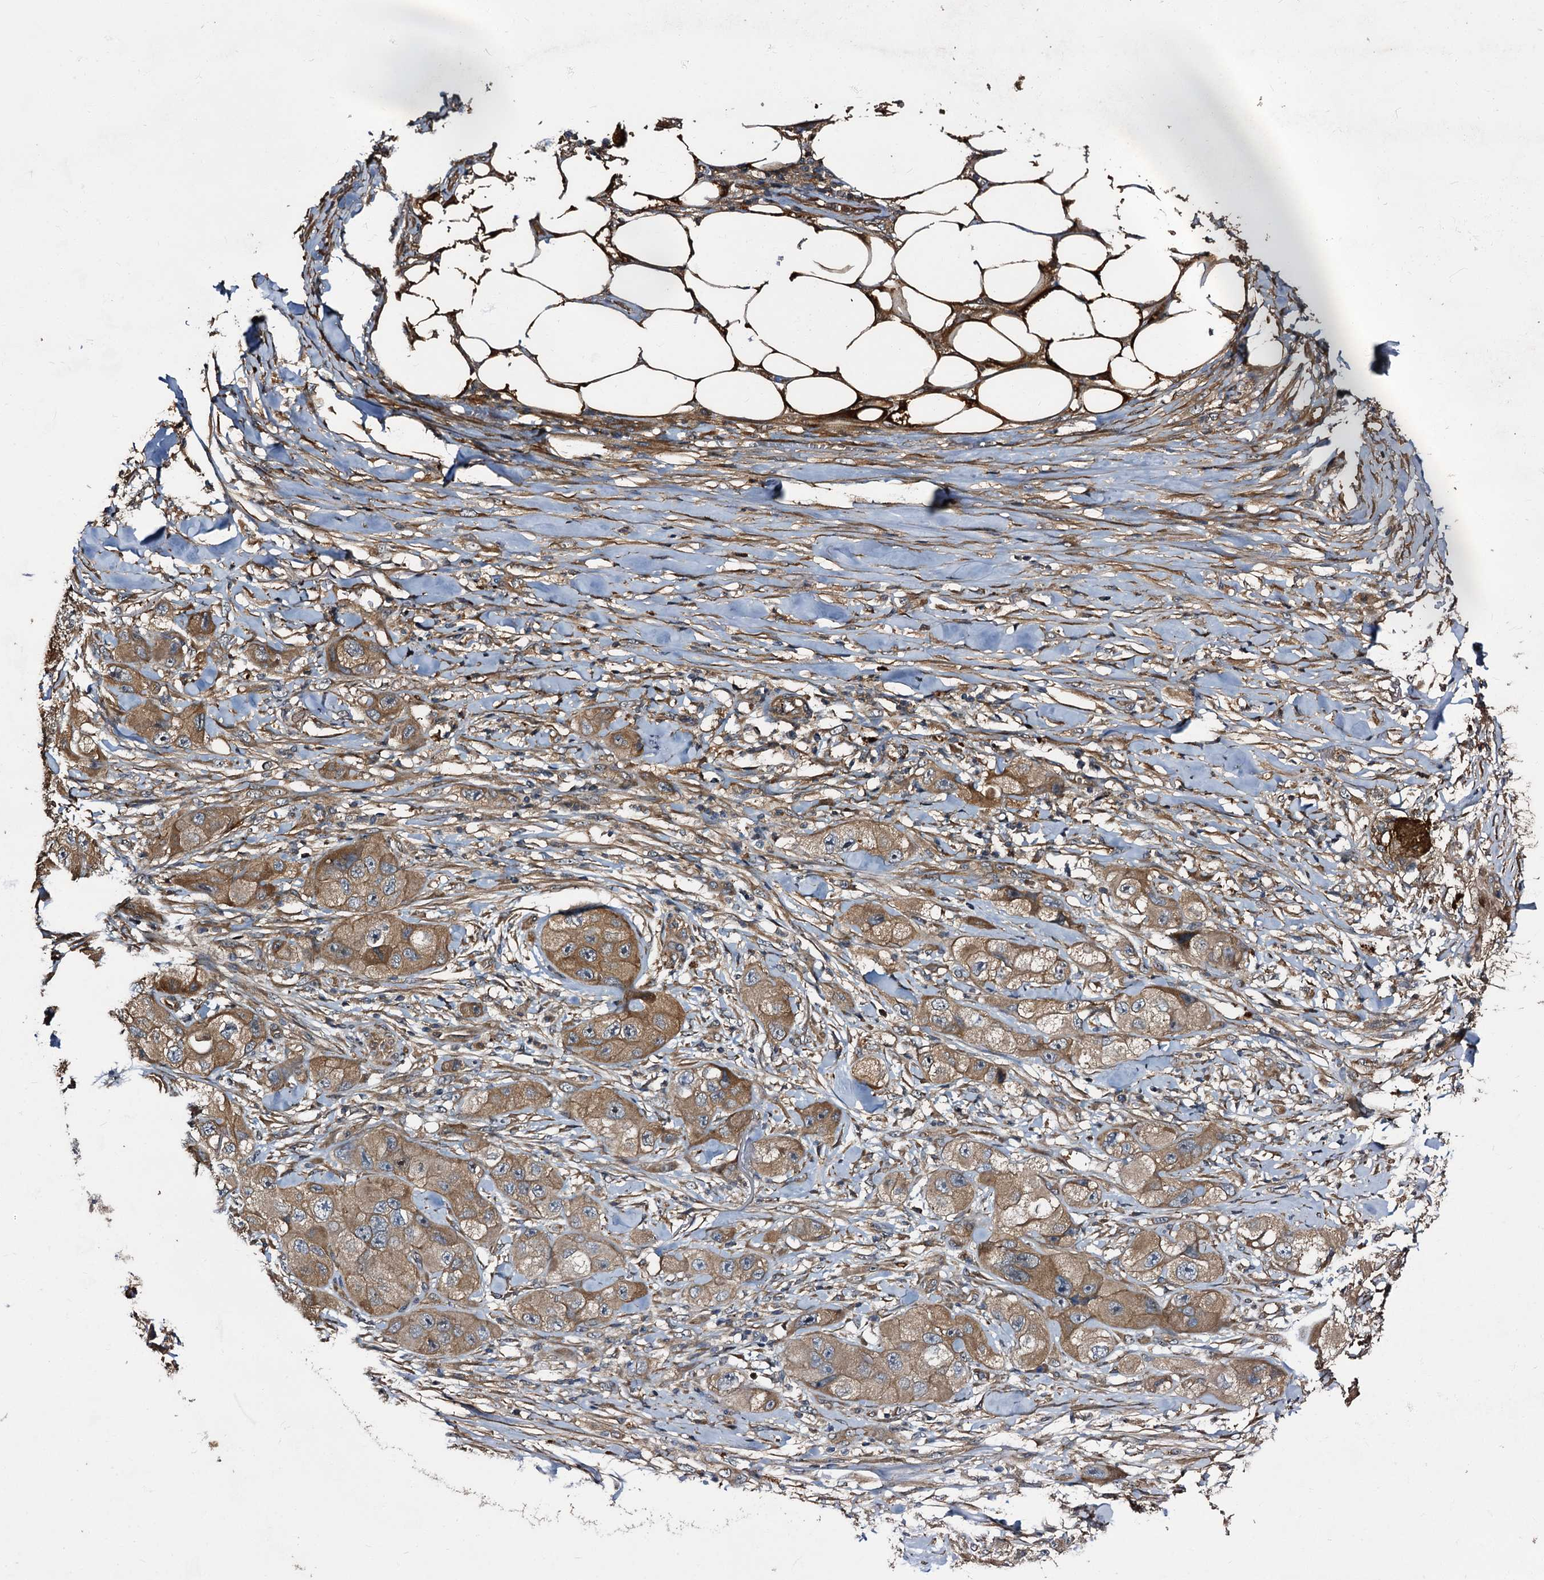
{"staining": {"intensity": "moderate", "quantity": ">75%", "location": "cytoplasmic/membranous"}, "tissue": "skin cancer", "cell_type": "Tumor cells", "image_type": "cancer", "snomed": [{"axis": "morphology", "description": "Squamous cell carcinoma, NOS"}, {"axis": "topography", "description": "Skin"}, {"axis": "topography", "description": "Subcutis"}], "caption": "DAB (3,3'-diaminobenzidine) immunohistochemical staining of skin cancer (squamous cell carcinoma) exhibits moderate cytoplasmic/membranous protein staining in about >75% of tumor cells. Nuclei are stained in blue.", "gene": "PEX5", "patient": {"sex": "male", "age": 73}}